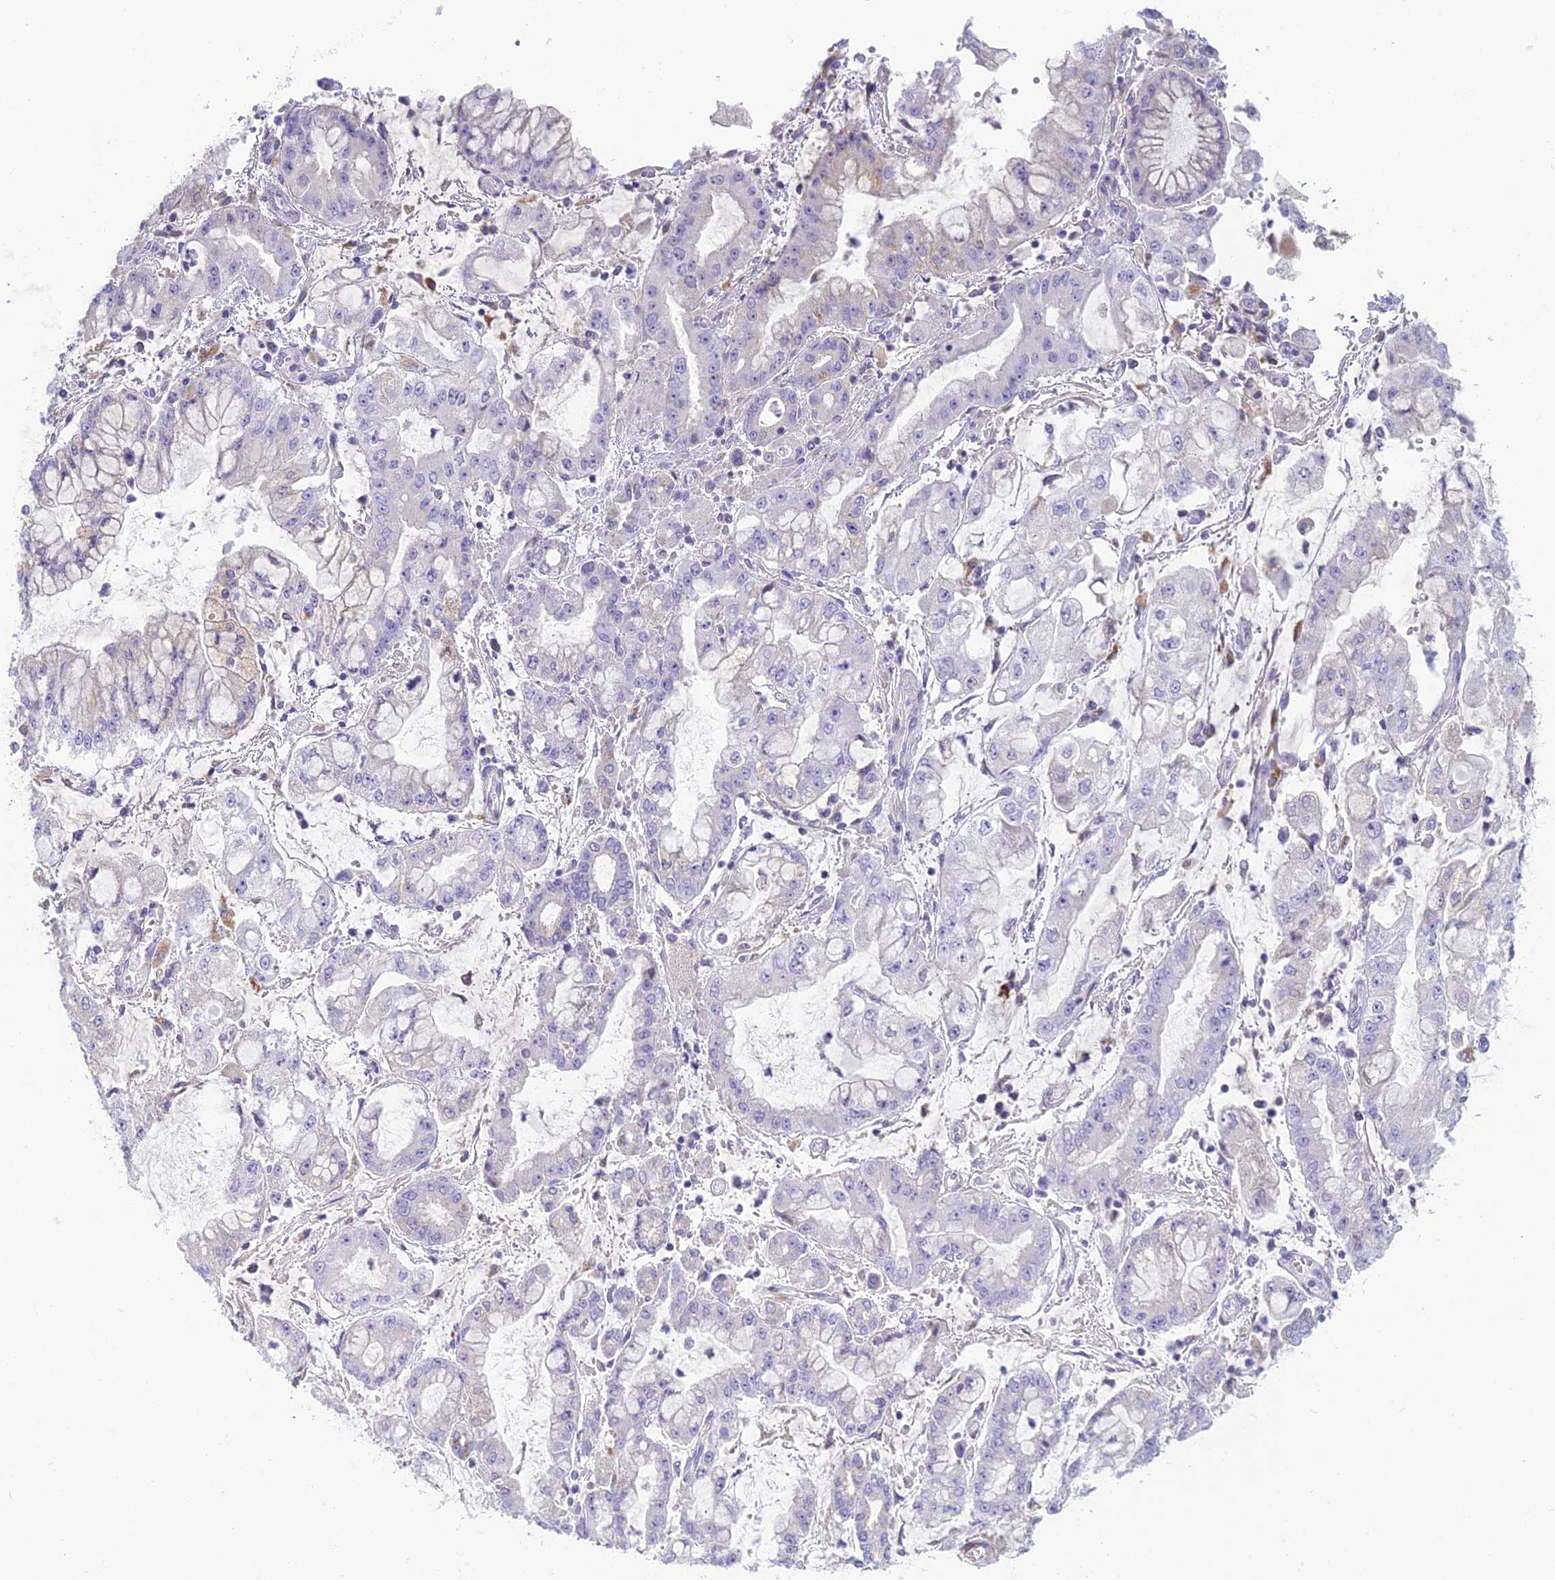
{"staining": {"intensity": "negative", "quantity": "none", "location": "none"}, "tissue": "stomach cancer", "cell_type": "Tumor cells", "image_type": "cancer", "snomed": [{"axis": "morphology", "description": "Adenocarcinoma, NOS"}, {"axis": "topography", "description": "Stomach"}], "caption": "This is an immunohistochemistry (IHC) photomicrograph of human stomach cancer. There is no positivity in tumor cells.", "gene": "FERD3L", "patient": {"sex": "male", "age": 76}}